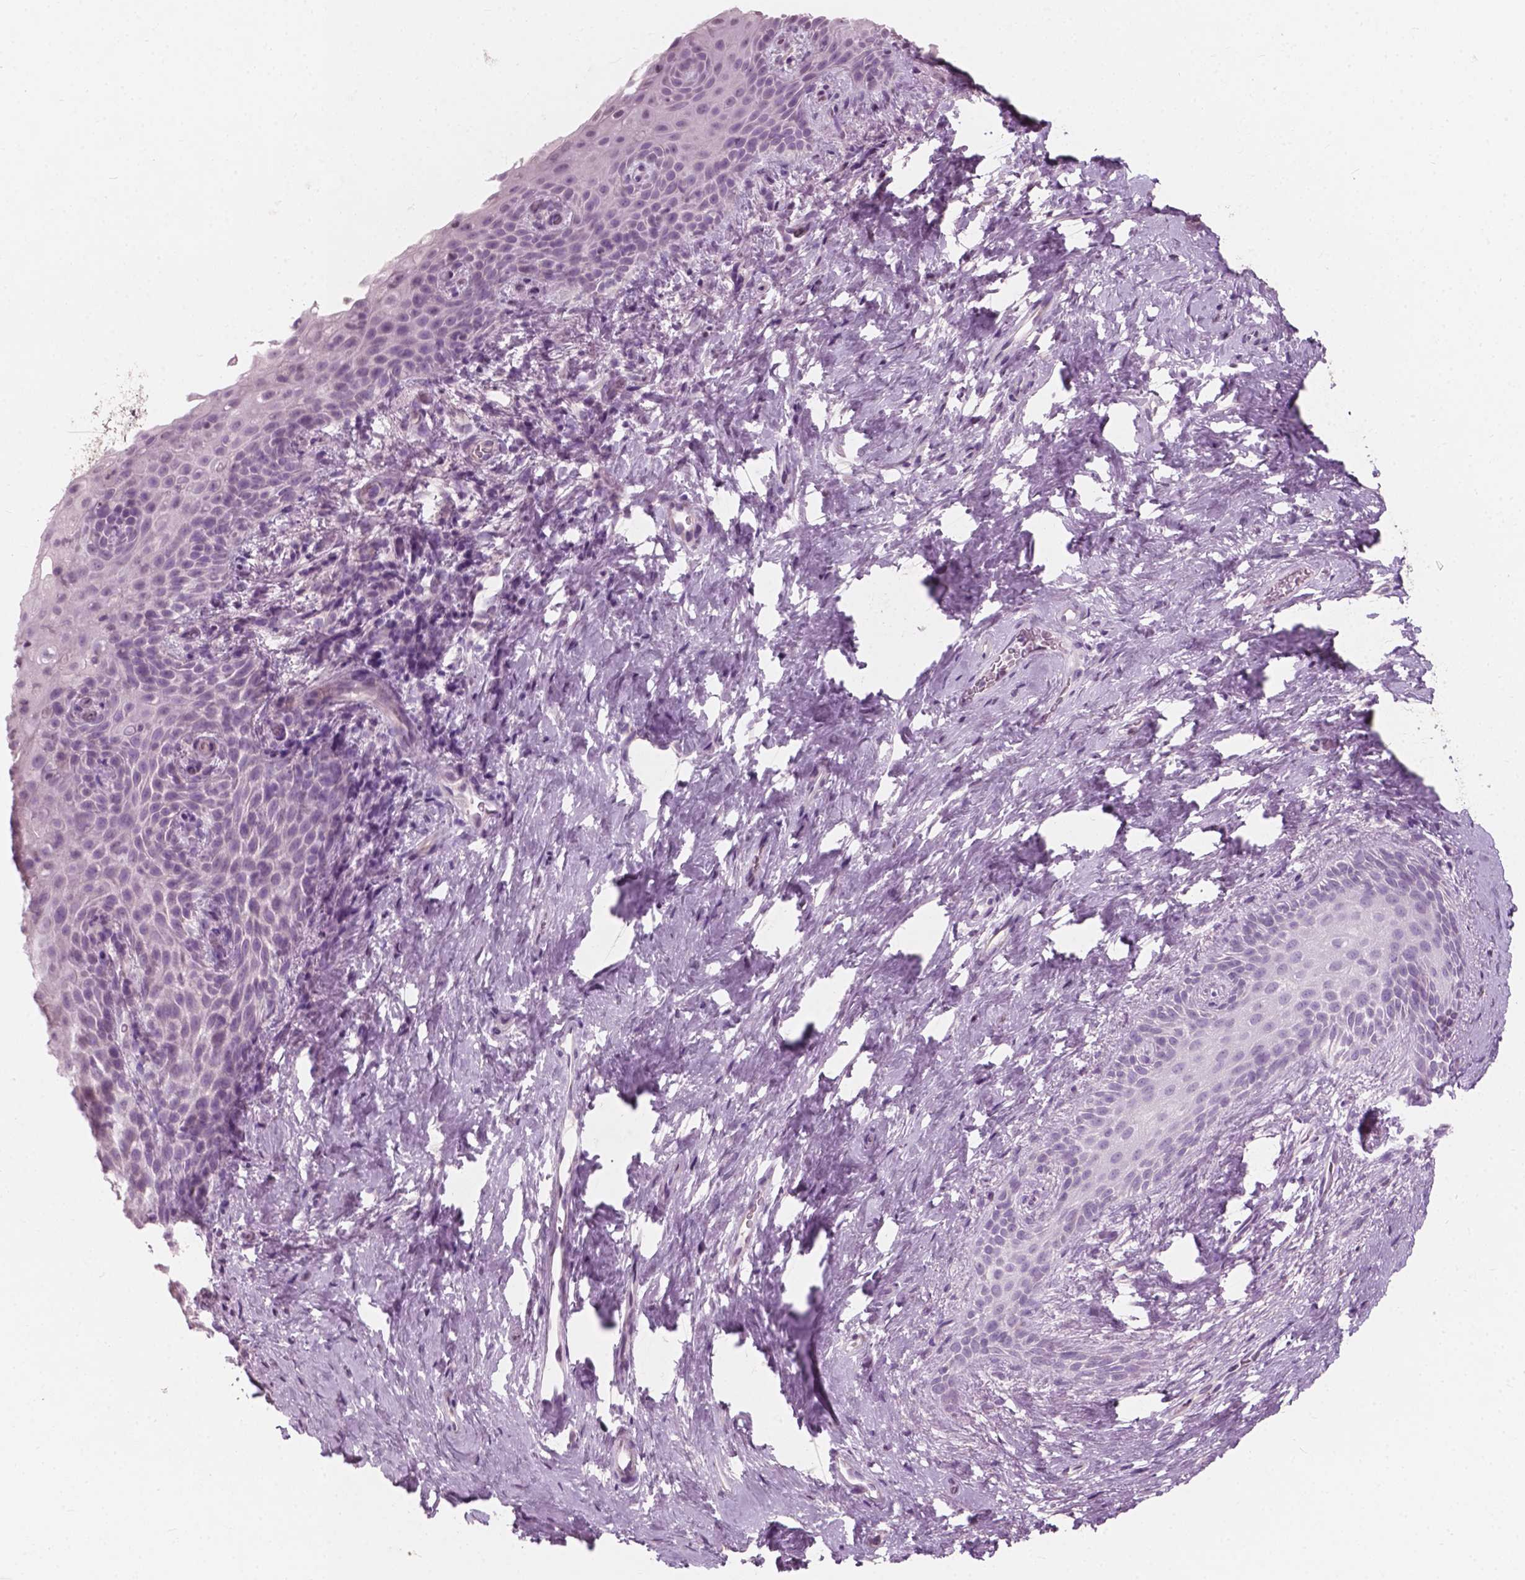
{"staining": {"intensity": "negative", "quantity": "none", "location": "none"}, "tissue": "skin", "cell_type": "Epidermal cells", "image_type": "normal", "snomed": [{"axis": "morphology", "description": "Normal tissue, NOS"}, {"axis": "topography", "description": "Anal"}], "caption": "Image shows no protein staining in epidermal cells of normal skin. Brightfield microscopy of IHC stained with DAB (3,3'-diaminobenzidine) (brown) and hematoxylin (blue), captured at high magnification.", "gene": "AWAT1", "patient": {"sex": "female", "age": 46}}